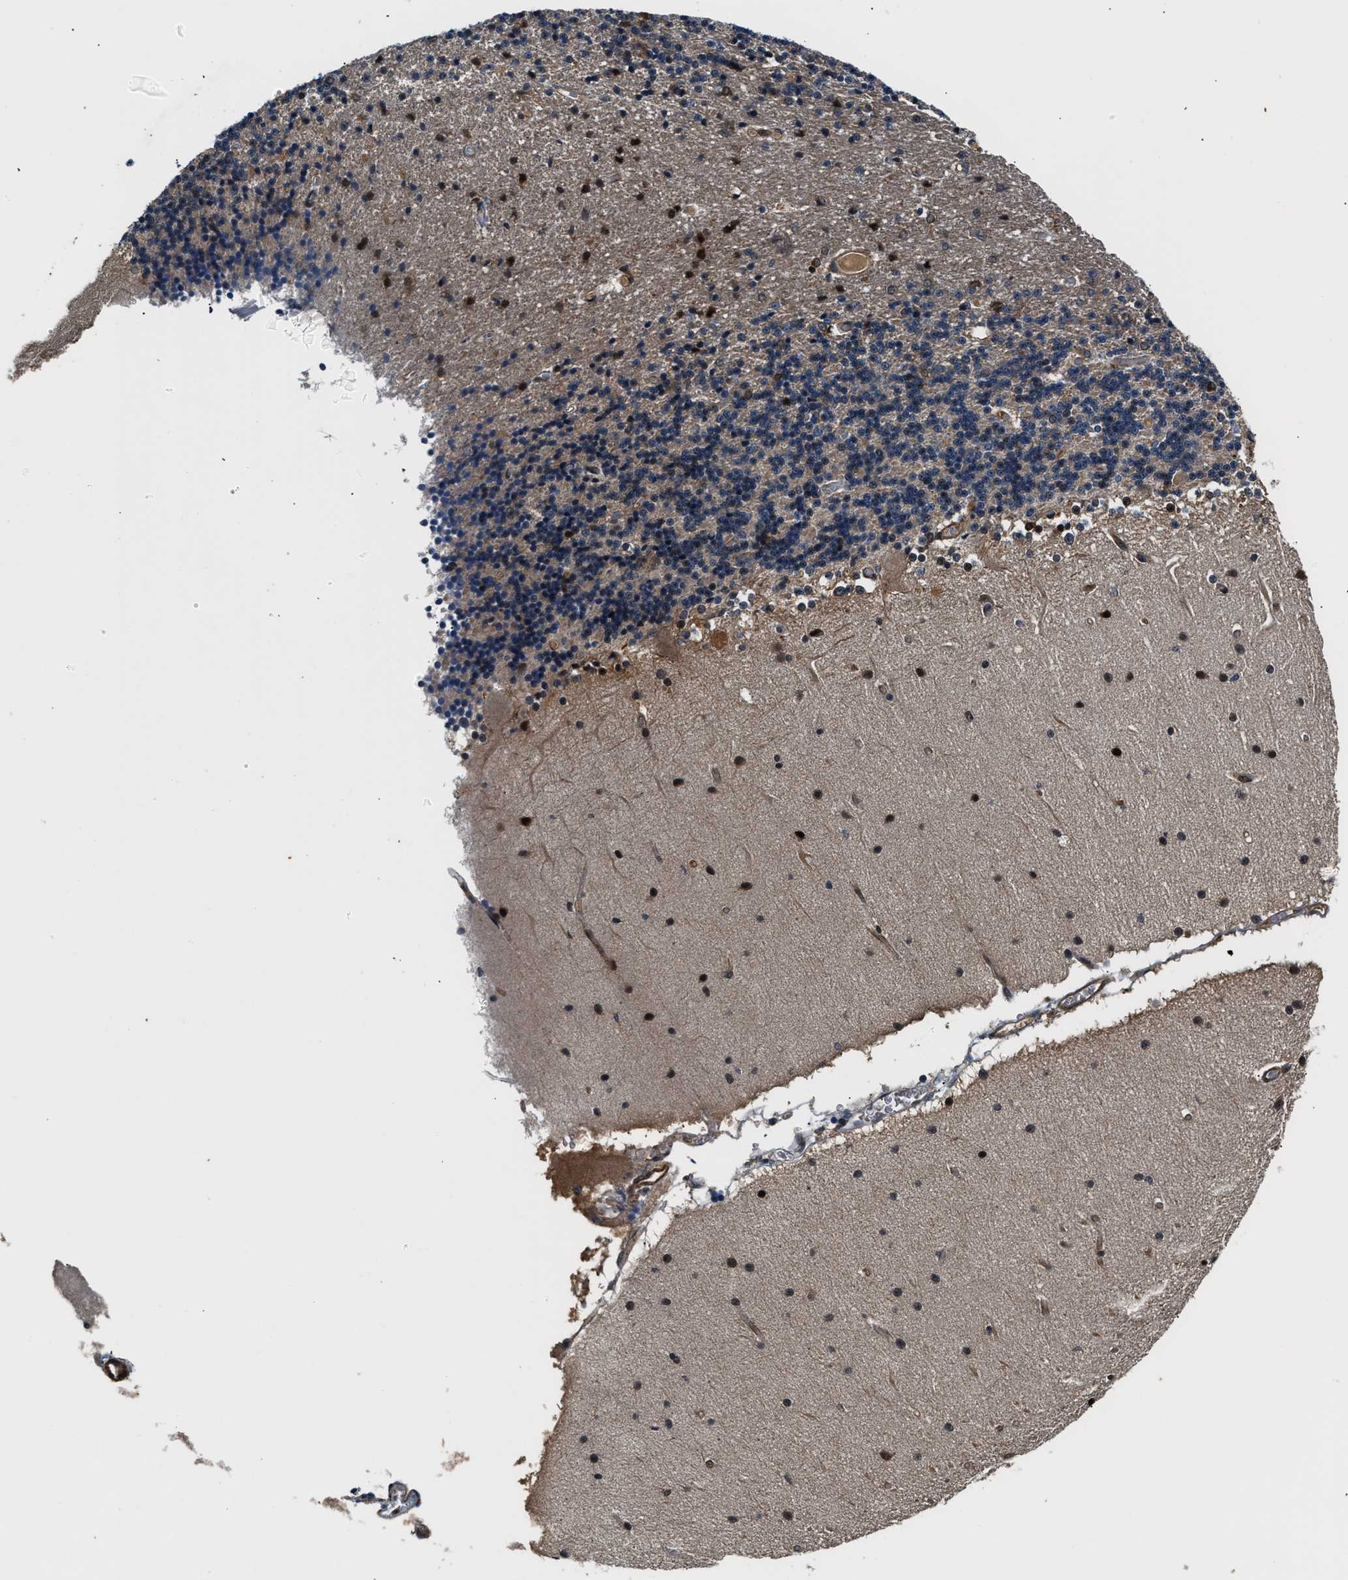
{"staining": {"intensity": "weak", "quantity": "<25%", "location": "nuclear"}, "tissue": "cerebellum", "cell_type": "Cells in granular layer", "image_type": "normal", "snomed": [{"axis": "morphology", "description": "Normal tissue, NOS"}, {"axis": "topography", "description": "Cerebellum"}], "caption": "The immunohistochemistry image has no significant positivity in cells in granular layer of cerebellum.", "gene": "TUT7", "patient": {"sex": "female", "age": 54}}